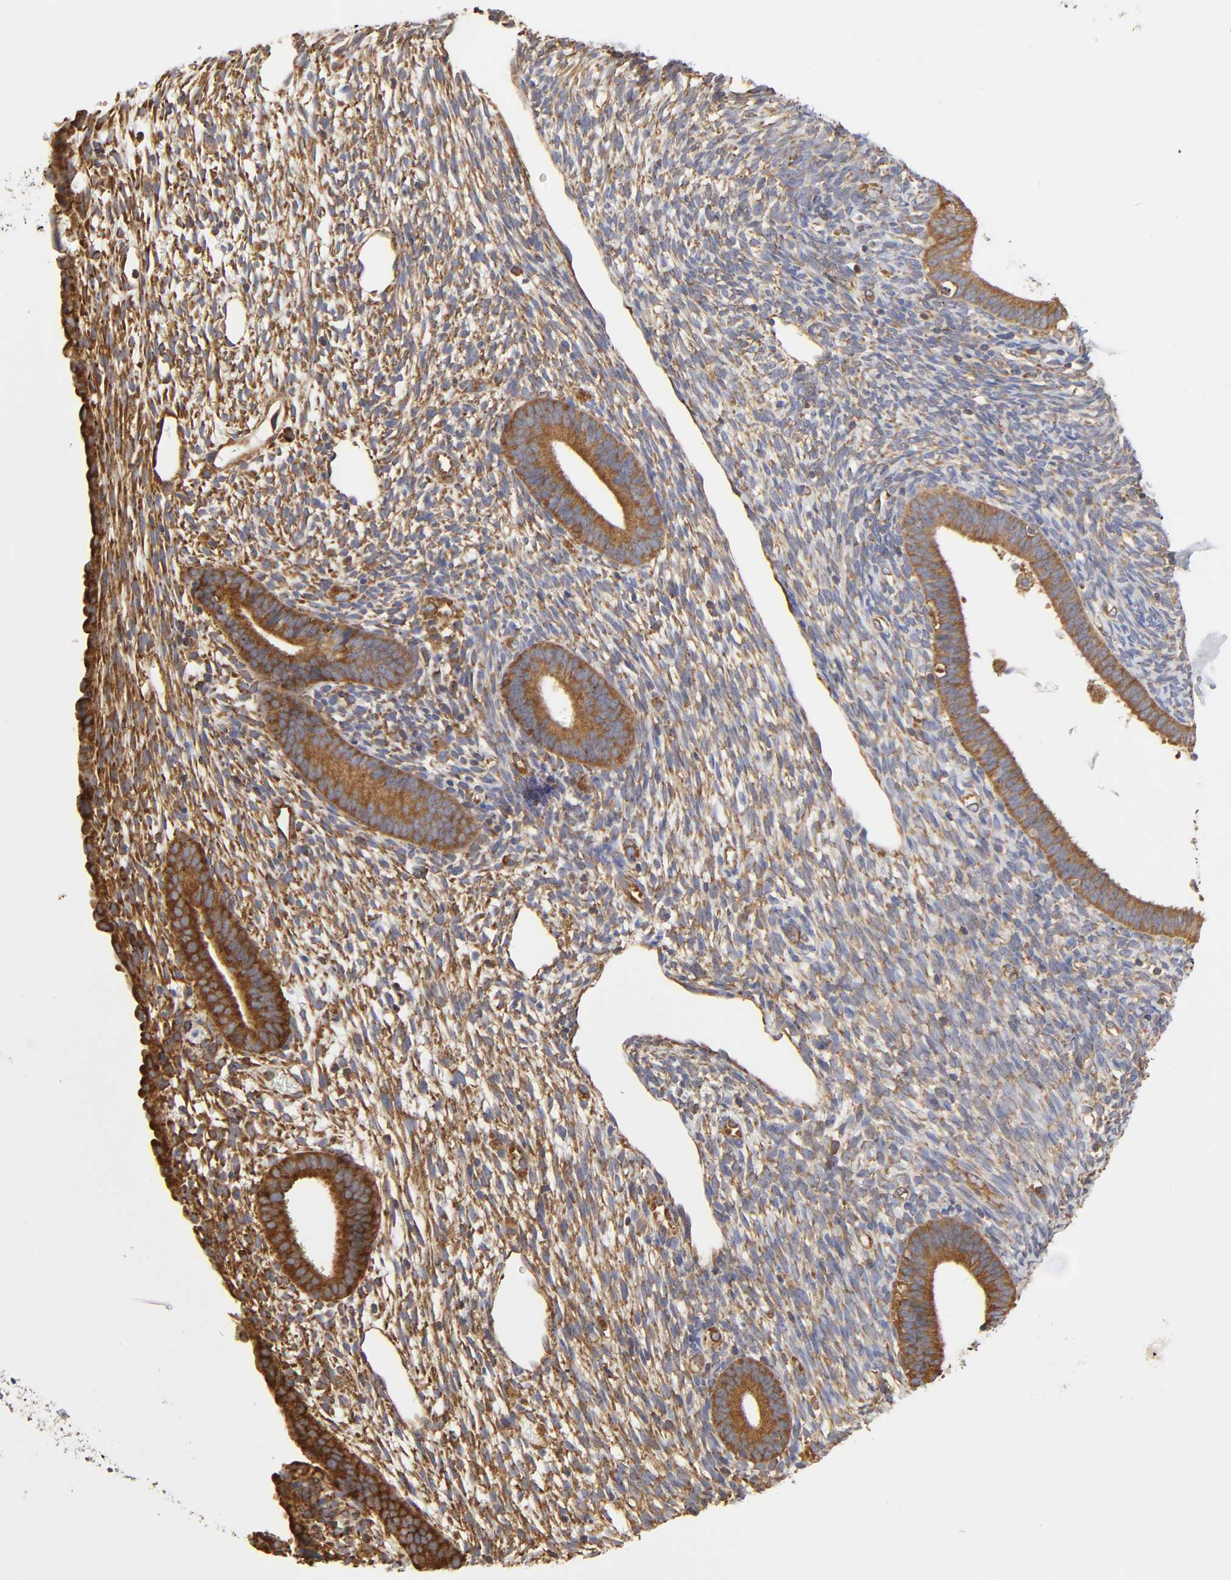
{"staining": {"intensity": "moderate", "quantity": ">75%", "location": "cytoplasmic/membranous"}, "tissue": "endometrium", "cell_type": "Cells in endometrial stroma", "image_type": "normal", "snomed": [{"axis": "morphology", "description": "Normal tissue, NOS"}, {"axis": "topography", "description": "Endometrium"}], "caption": "Endometrium stained with IHC reveals moderate cytoplasmic/membranous staining in about >75% of cells in endometrial stroma. Immunohistochemistry (ihc) stains the protein of interest in brown and the nuclei are stained blue.", "gene": "RPL14", "patient": {"sex": "female", "age": 57}}